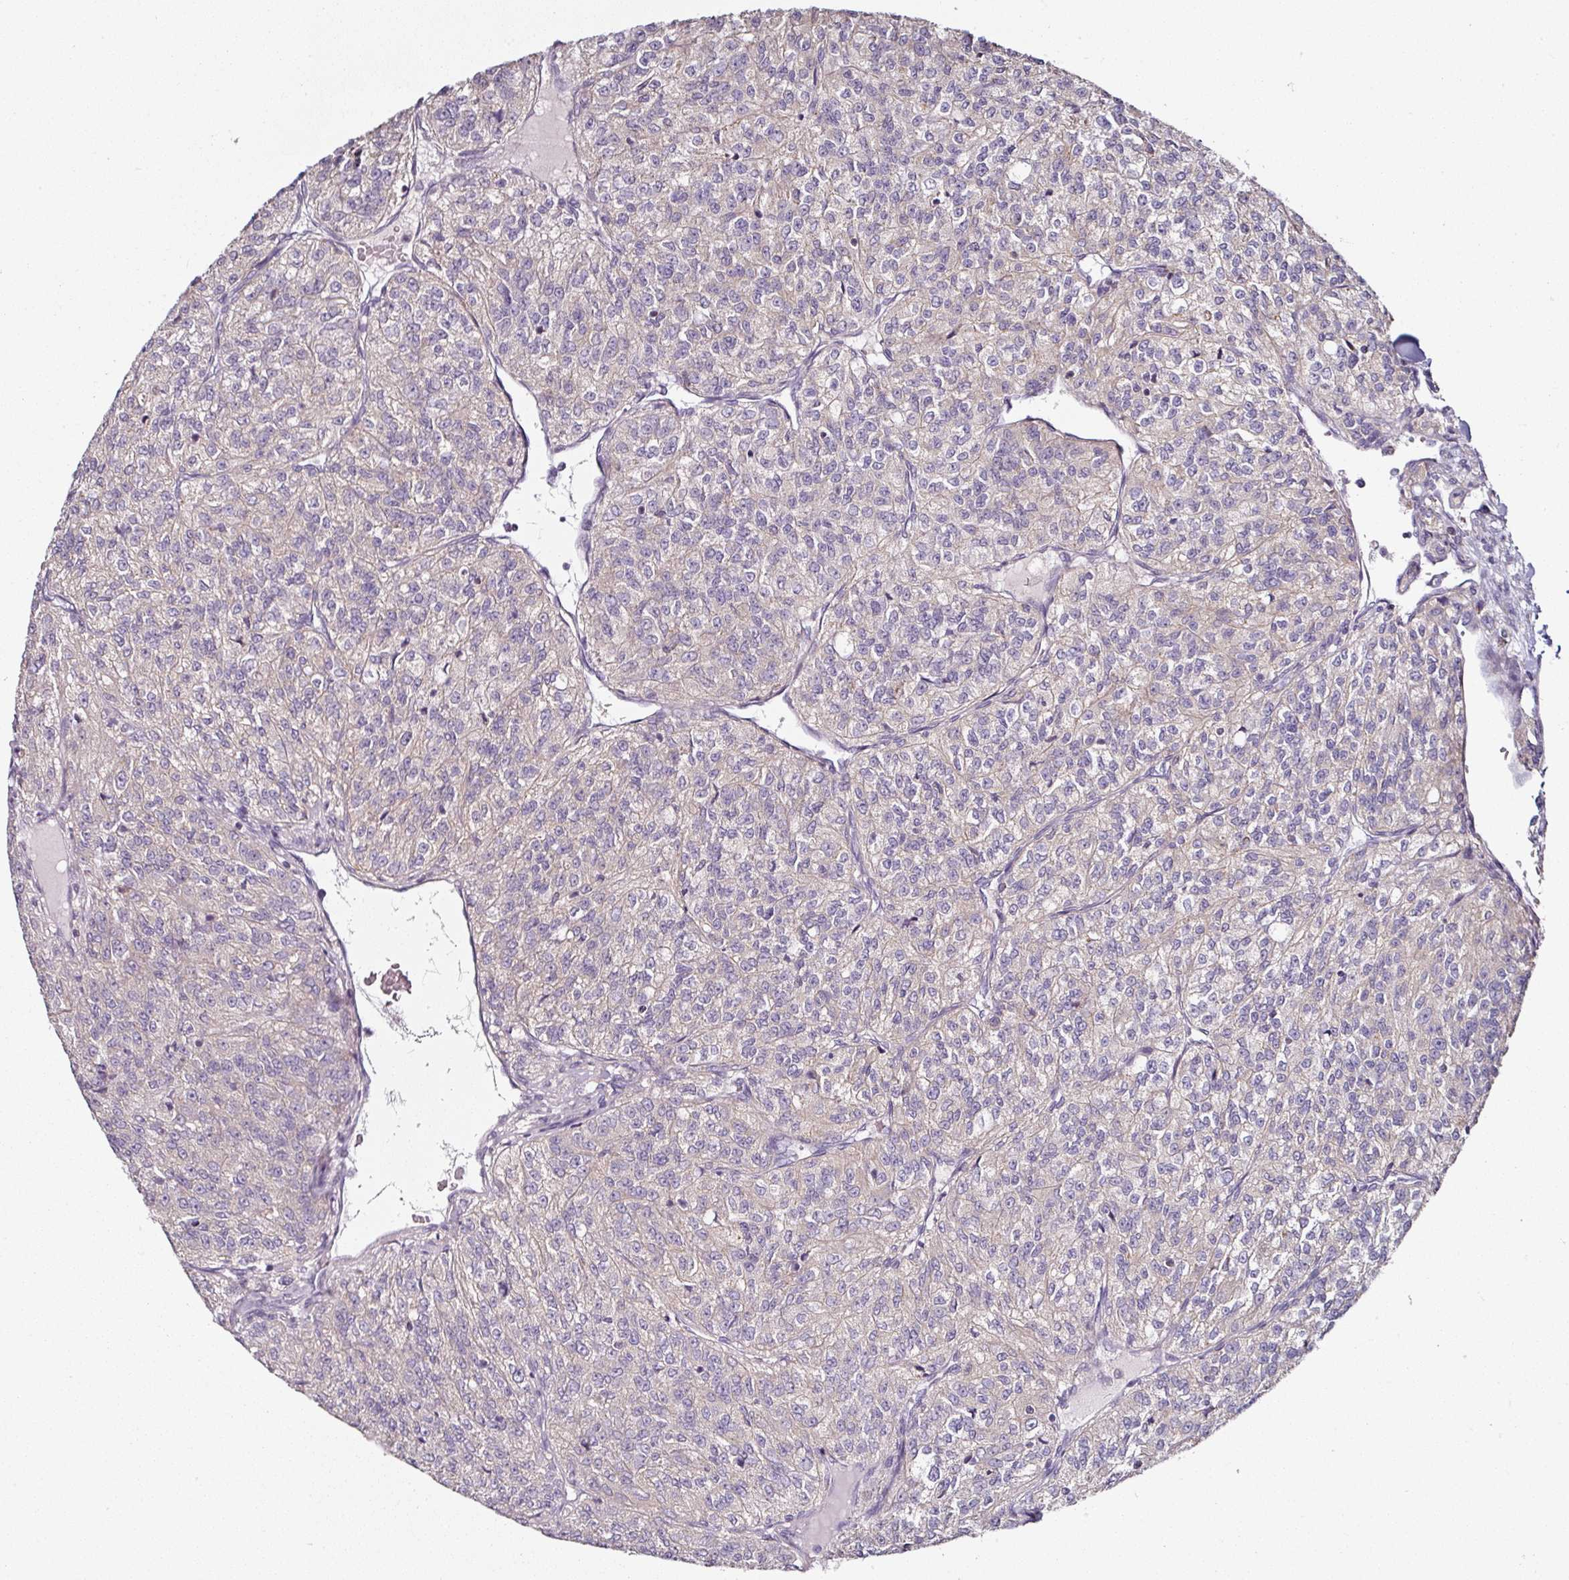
{"staining": {"intensity": "negative", "quantity": "none", "location": "none"}, "tissue": "renal cancer", "cell_type": "Tumor cells", "image_type": "cancer", "snomed": [{"axis": "morphology", "description": "Adenocarcinoma, NOS"}, {"axis": "topography", "description": "Kidney"}], "caption": "Human renal adenocarcinoma stained for a protein using immunohistochemistry (IHC) exhibits no expression in tumor cells.", "gene": "CAP2", "patient": {"sex": "female", "age": 63}}